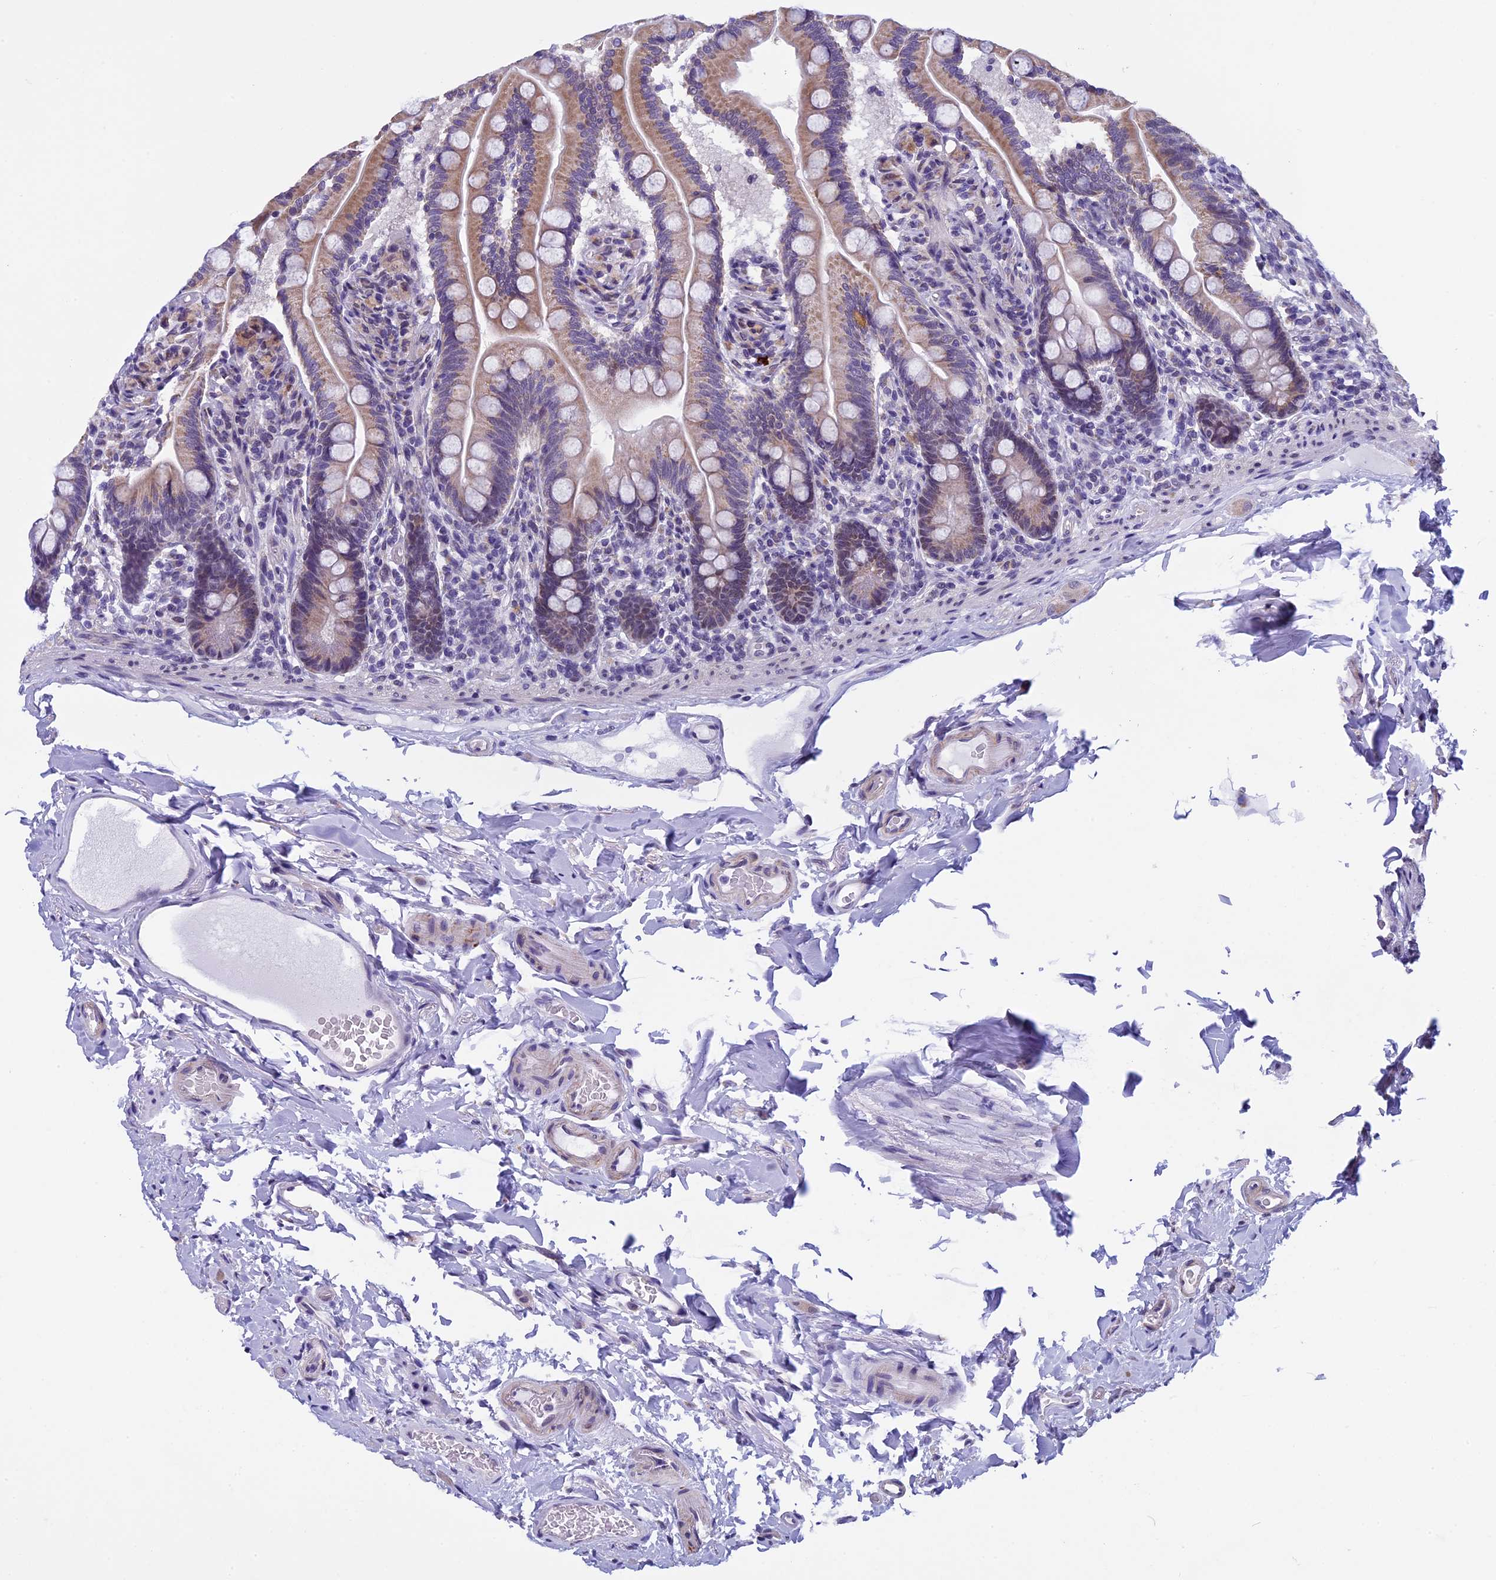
{"staining": {"intensity": "moderate", "quantity": ">75%", "location": "cytoplasmic/membranous,nuclear"}, "tissue": "small intestine", "cell_type": "Glandular cells", "image_type": "normal", "snomed": [{"axis": "morphology", "description": "Normal tissue, NOS"}, {"axis": "topography", "description": "Small intestine"}], "caption": "Approximately >75% of glandular cells in benign small intestine display moderate cytoplasmic/membranous,nuclear protein staining as visualized by brown immunohistochemical staining.", "gene": "ZNF317", "patient": {"sex": "female", "age": 64}}